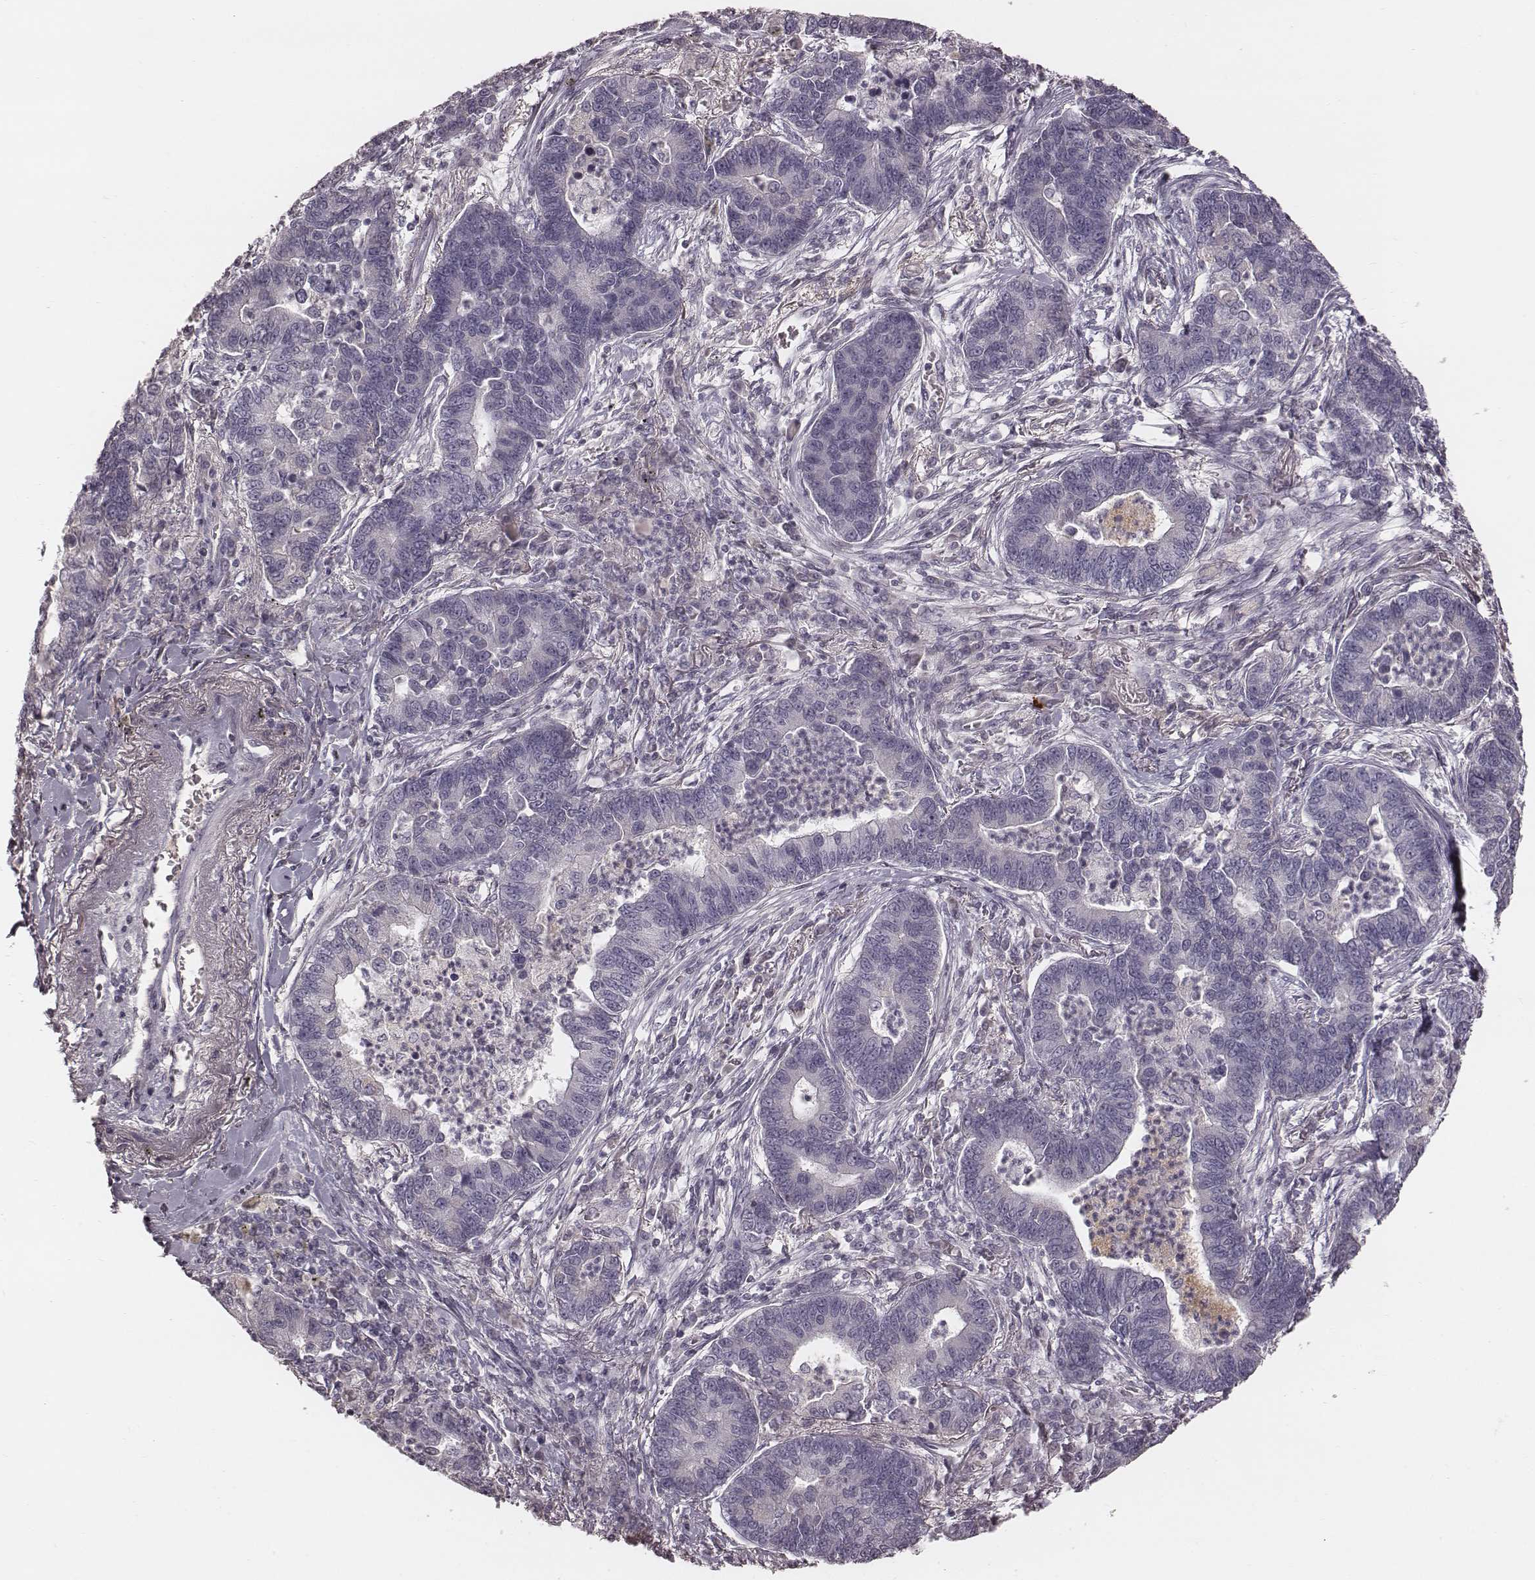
{"staining": {"intensity": "negative", "quantity": "none", "location": "none"}, "tissue": "lung cancer", "cell_type": "Tumor cells", "image_type": "cancer", "snomed": [{"axis": "morphology", "description": "Adenocarcinoma, NOS"}, {"axis": "topography", "description": "Lung"}], "caption": "Tumor cells are negative for brown protein staining in adenocarcinoma (lung). The staining was performed using DAB (3,3'-diaminobenzidine) to visualize the protein expression in brown, while the nuclei were stained in blue with hematoxylin (Magnification: 20x).", "gene": "SMIM24", "patient": {"sex": "female", "age": 57}}